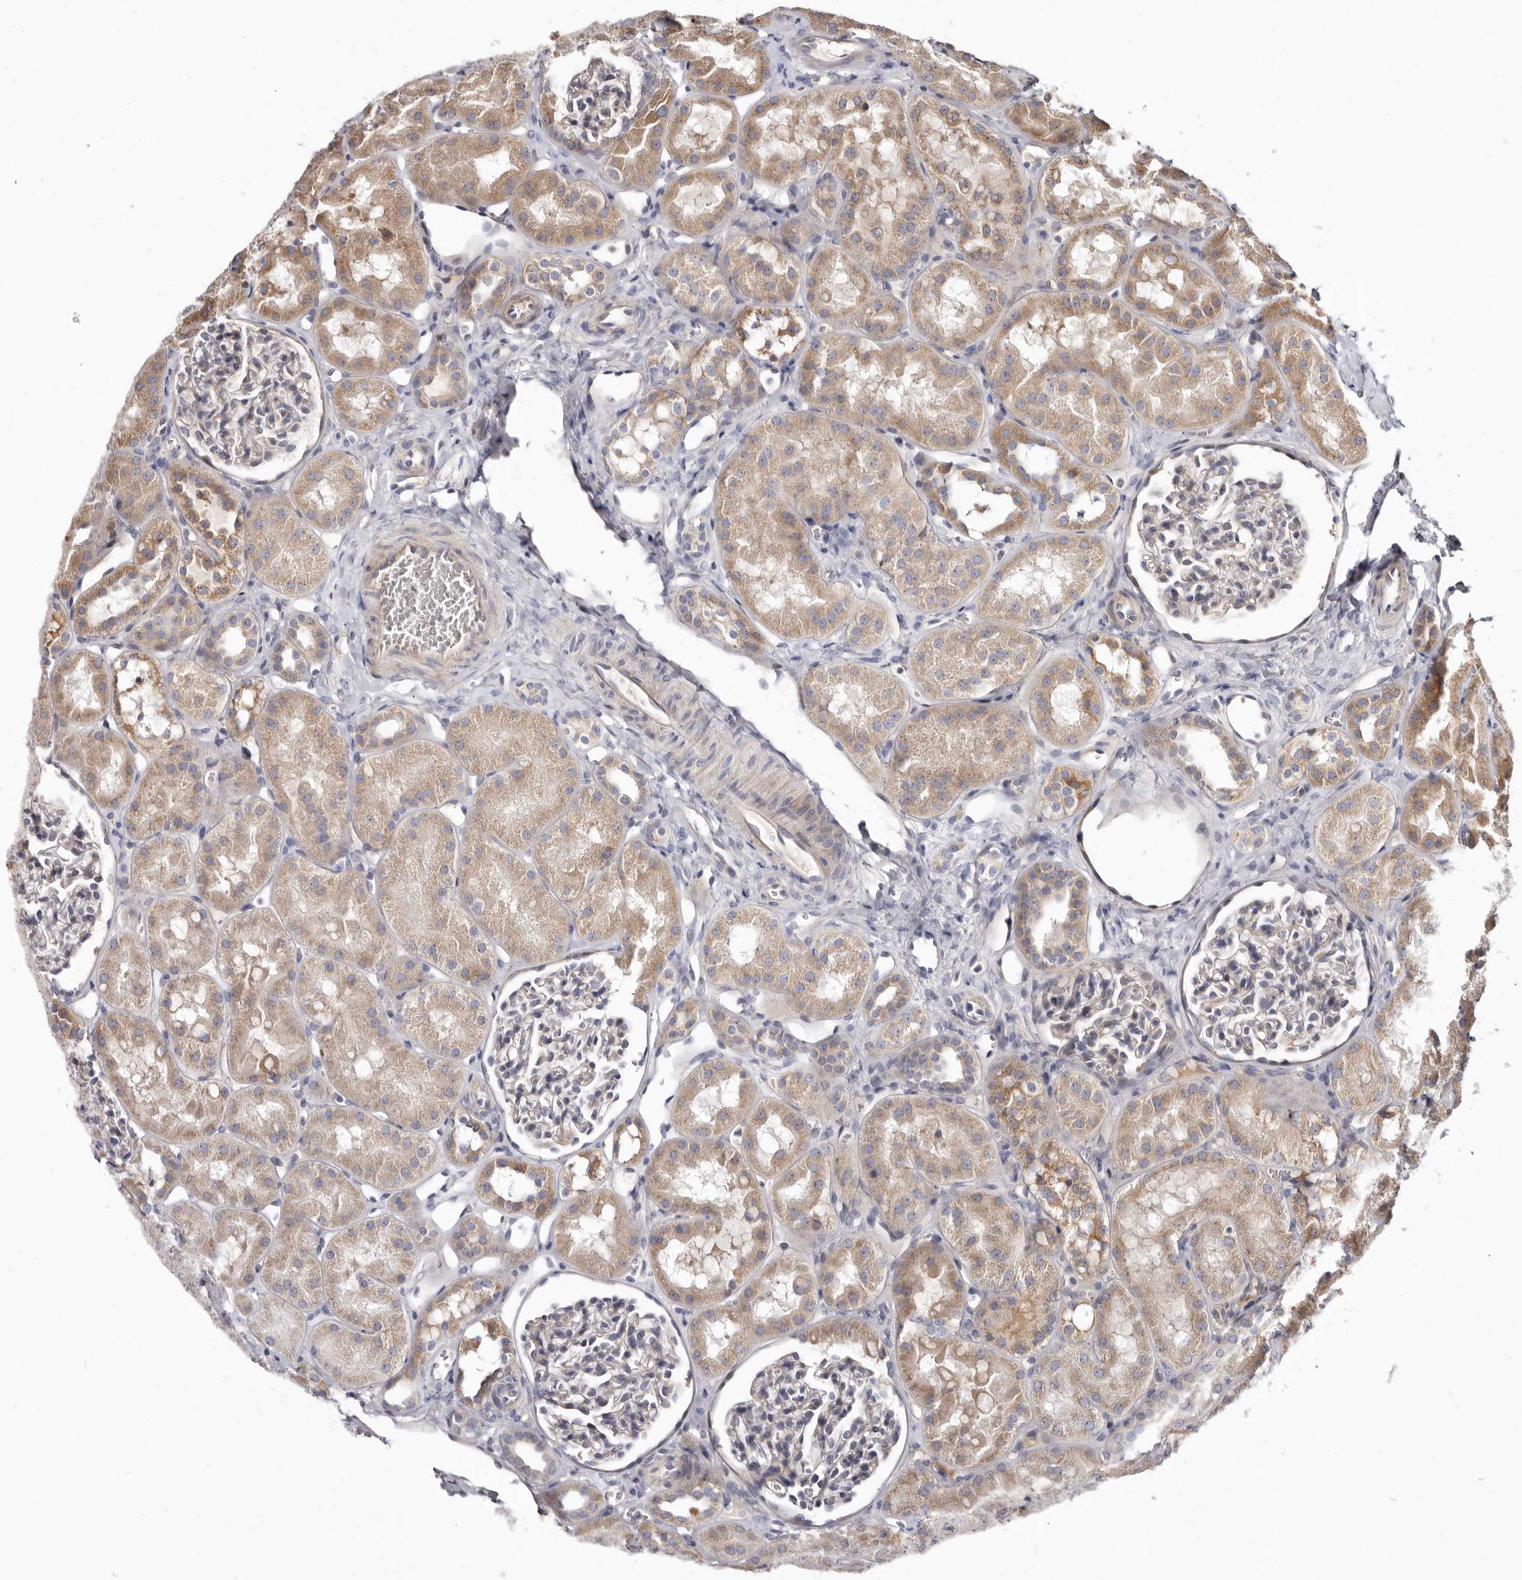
{"staining": {"intensity": "weak", "quantity": "<25%", "location": "cytoplasmic/membranous"}, "tissue": "kidney", "cell_type": "Cells in glomeruli", "image_type": "normal", "snomed": [{"axis": "morphology", "description": "Normal tissue, NOS"}, {"axis": "topography", "description": "Kidney"}], "caption": "Cells in glomeruli are negative for brown protein staining in benign kidney. (Stains: DAB (3,3'-diaminobenzidine) IHC with hematoxylin counter stain, Microscopy: brightfield microscopy at high magnification).", "gene": "ASIC5", "patient": {"sex": "male", "age": 16}}